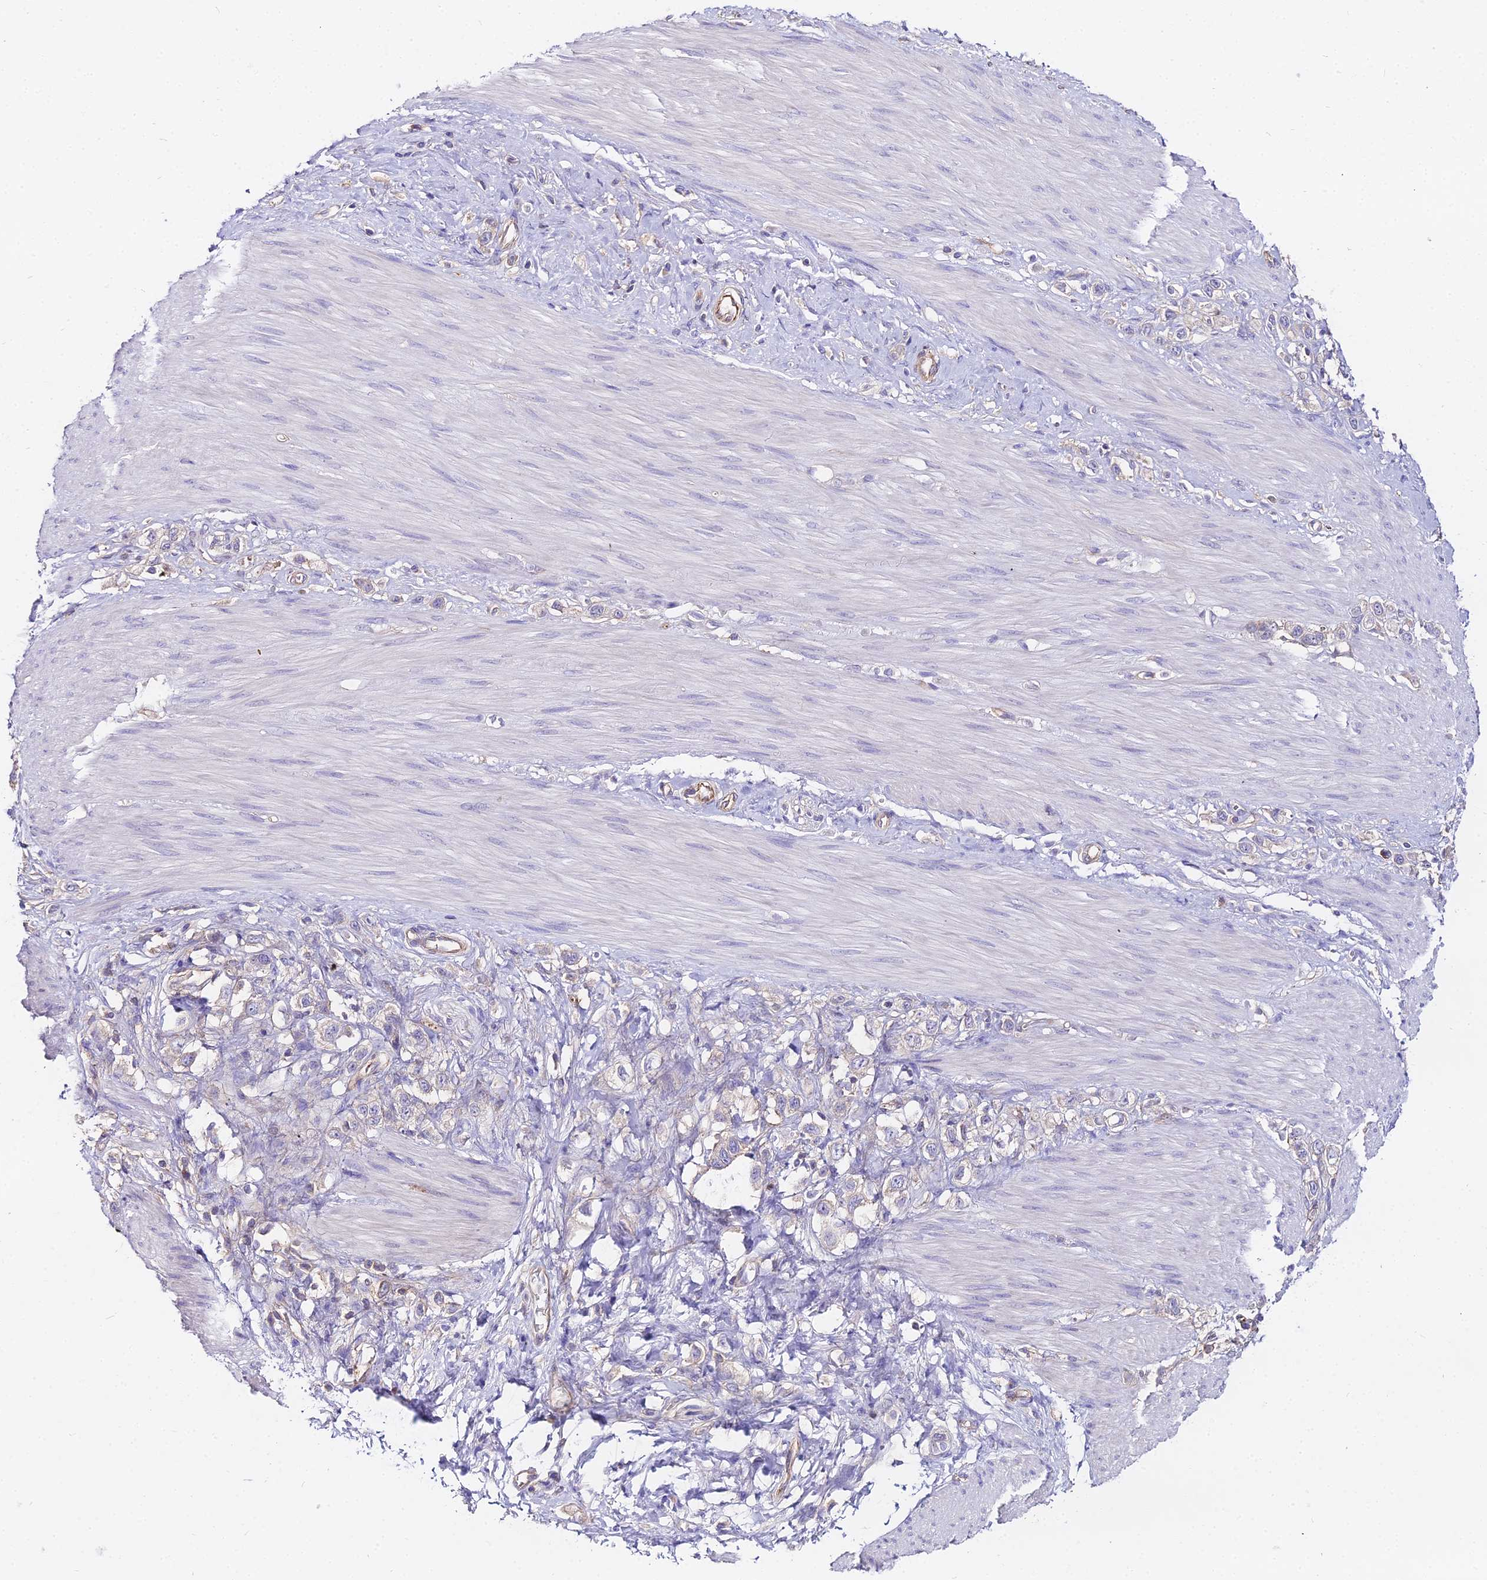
{"staining": {"intensity": "negative", "quantity": "none", "location": "none"}, "tissue": "stomach cancer", "cell_type": "Tumor cells", "image_type": "cancer", "snomed": [{"axis": "morphology", "description": "Adenocarcinoma, NOS"}, {"axis": "topography", "description": "Stomach"}], "caption": "Stomach adenocarcinoma stained for a protein using immunohistochemistry (IHC) demonstrates no positivity tumor cells.", "gene": "GLYAT", "patient": {"sex": "female", "age": 65}}